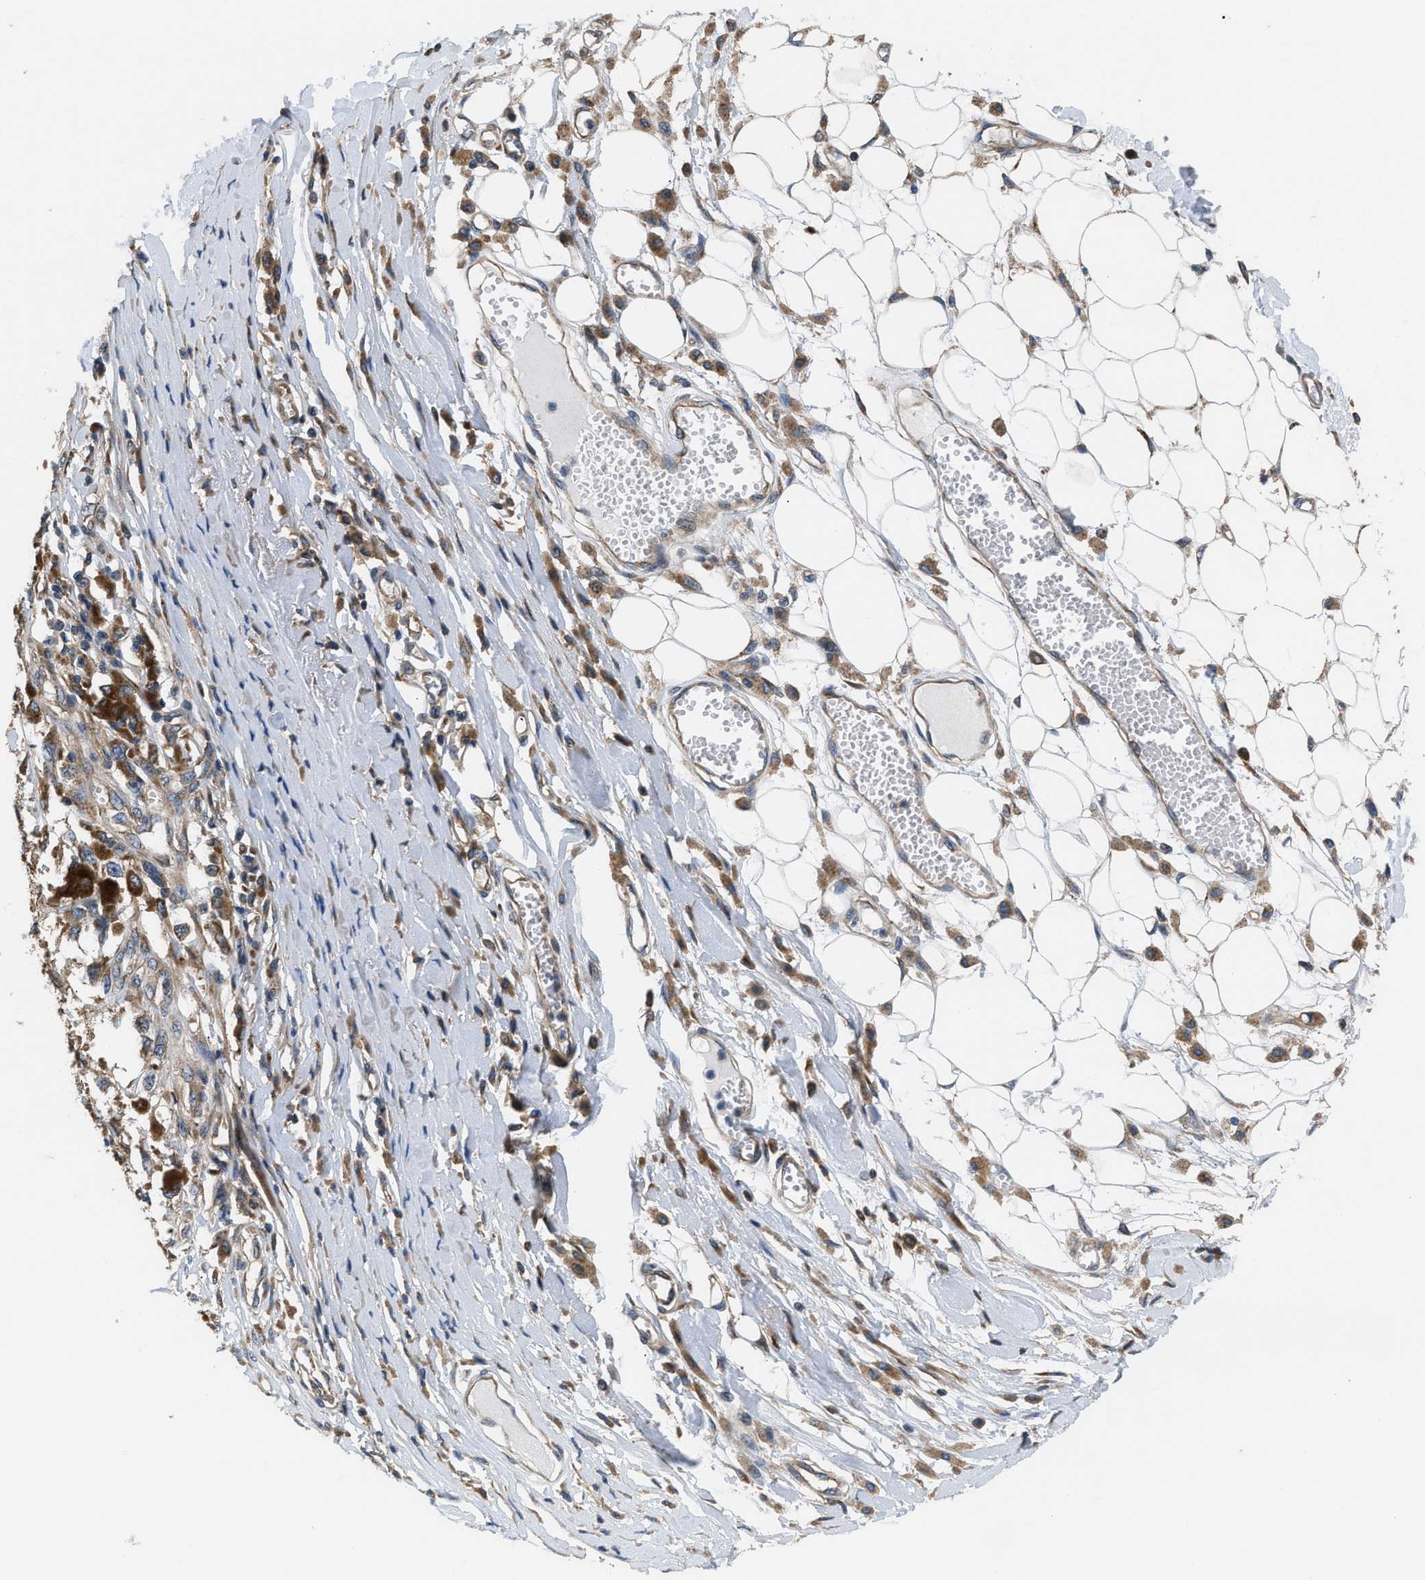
{"staining": {"intensity": "moderate", "quantity": ">75%", "location": "cytoplasmic/membranous"}, "tissue": "melanoma", "cell_type": "Tumor cells", "image_type": "cancer", "snomed": [{"axis": "morphology", "description": "Malignant melanoma, Metastatic site"}, {"axis": "topography", "description": "Lymph node"}], "caption": "A photomicrograph of human malignant melanoma (metastatic site) stained for a protein displays moderate cytoplasmic/membranous brown staining in tumor cells.", "gene": "CEP128", "patient": {"sex": "male", "age": 59}}